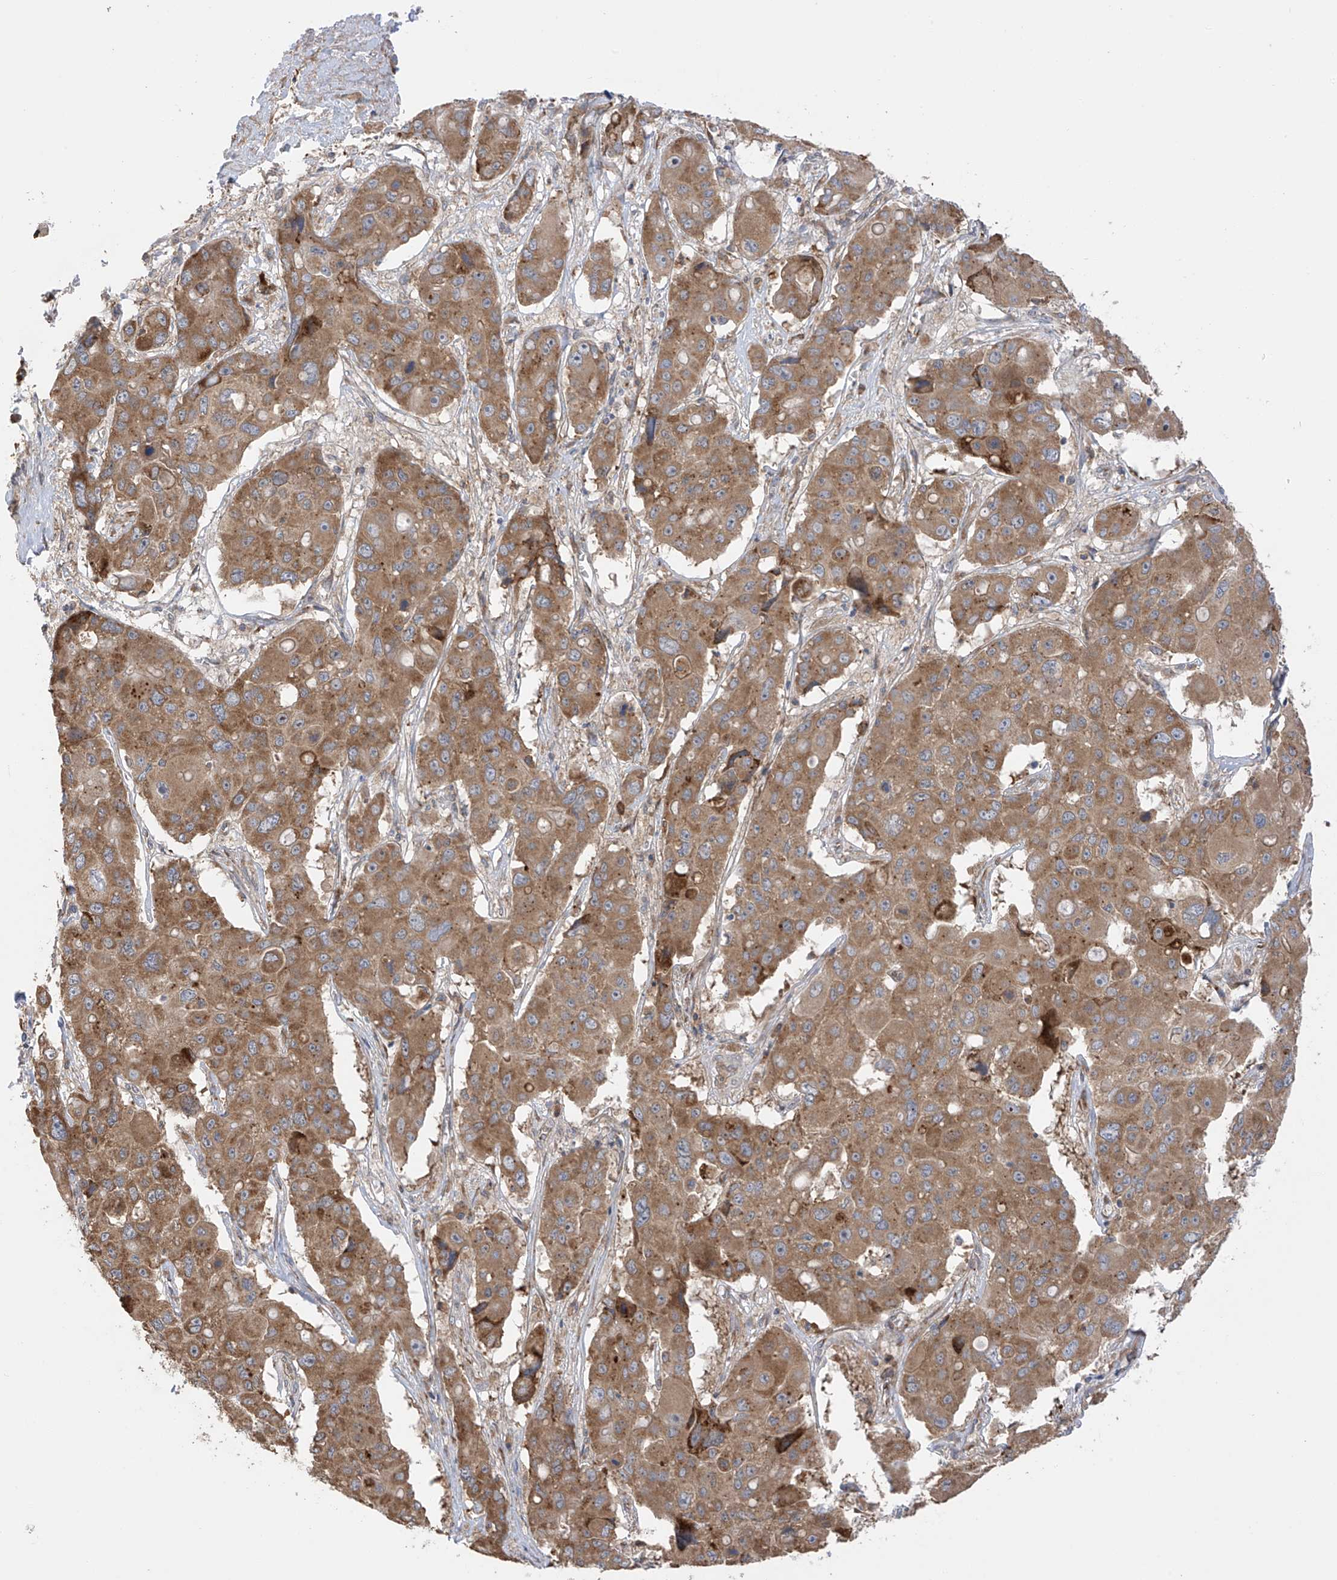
{"staining": {"intensity": "moderate", "quantity": "25%-75%", "location": "cytoplasmic/membranous"}, "tissue": "liver cancer", "cell_type": "Tumor cells", "image_type": "cancer", "snomed": [{"axis": "morphology", "description": "Cholangiocarcinoma"}, {"axis": "topography", "description": "Liver"}], "caption": "About 25%-75% of tumor cells in liver cancer (cholangiocarcinoma) demonstrate moderate cytoplasmic/membranous protein staining as visualized by brown immunohistochemical staining.", "gene": "KIAA1522", "patient": {"sex": "male", "age": 67}}